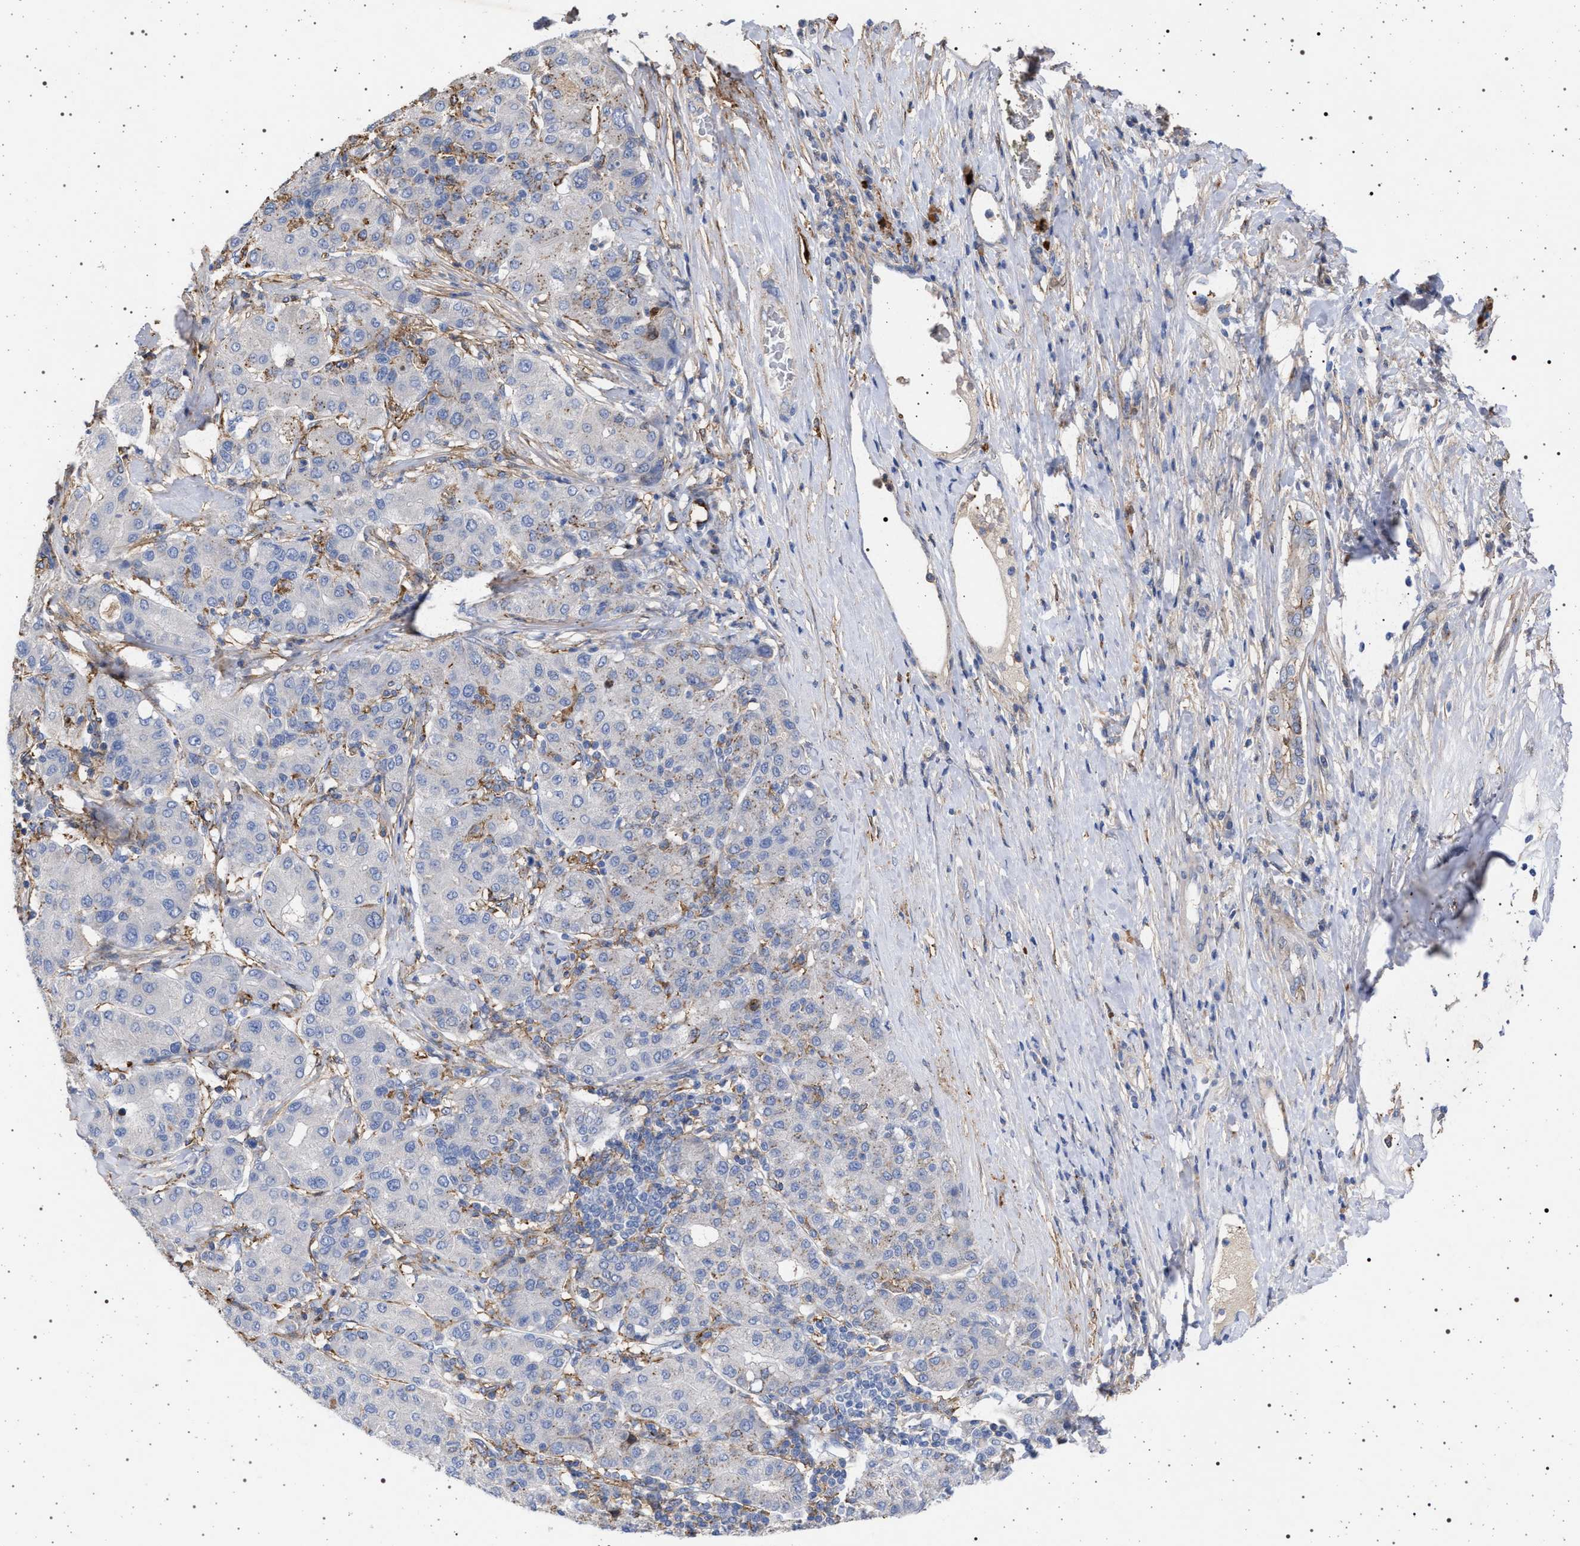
{"staining": {"intensity": "negative", "quantity": "none", "location": "none"}, "tissue": "liver cancer", "cell_type": "Tumor cells", "image_type": "cancer", "snomed": [{"axis": "morphology", "description": "Carcinoma, Hepatocellular, NOS"}, {"axis": "topography", "description": "Liver"}], "caption": "An IHC image of hepatocellular carcinoma (liver) is shown. There is no staining in tumor cells of hepatocellular carcinoma (liver).", "gene": "PLG", "patient": {"sex": "male", "age": 65}}